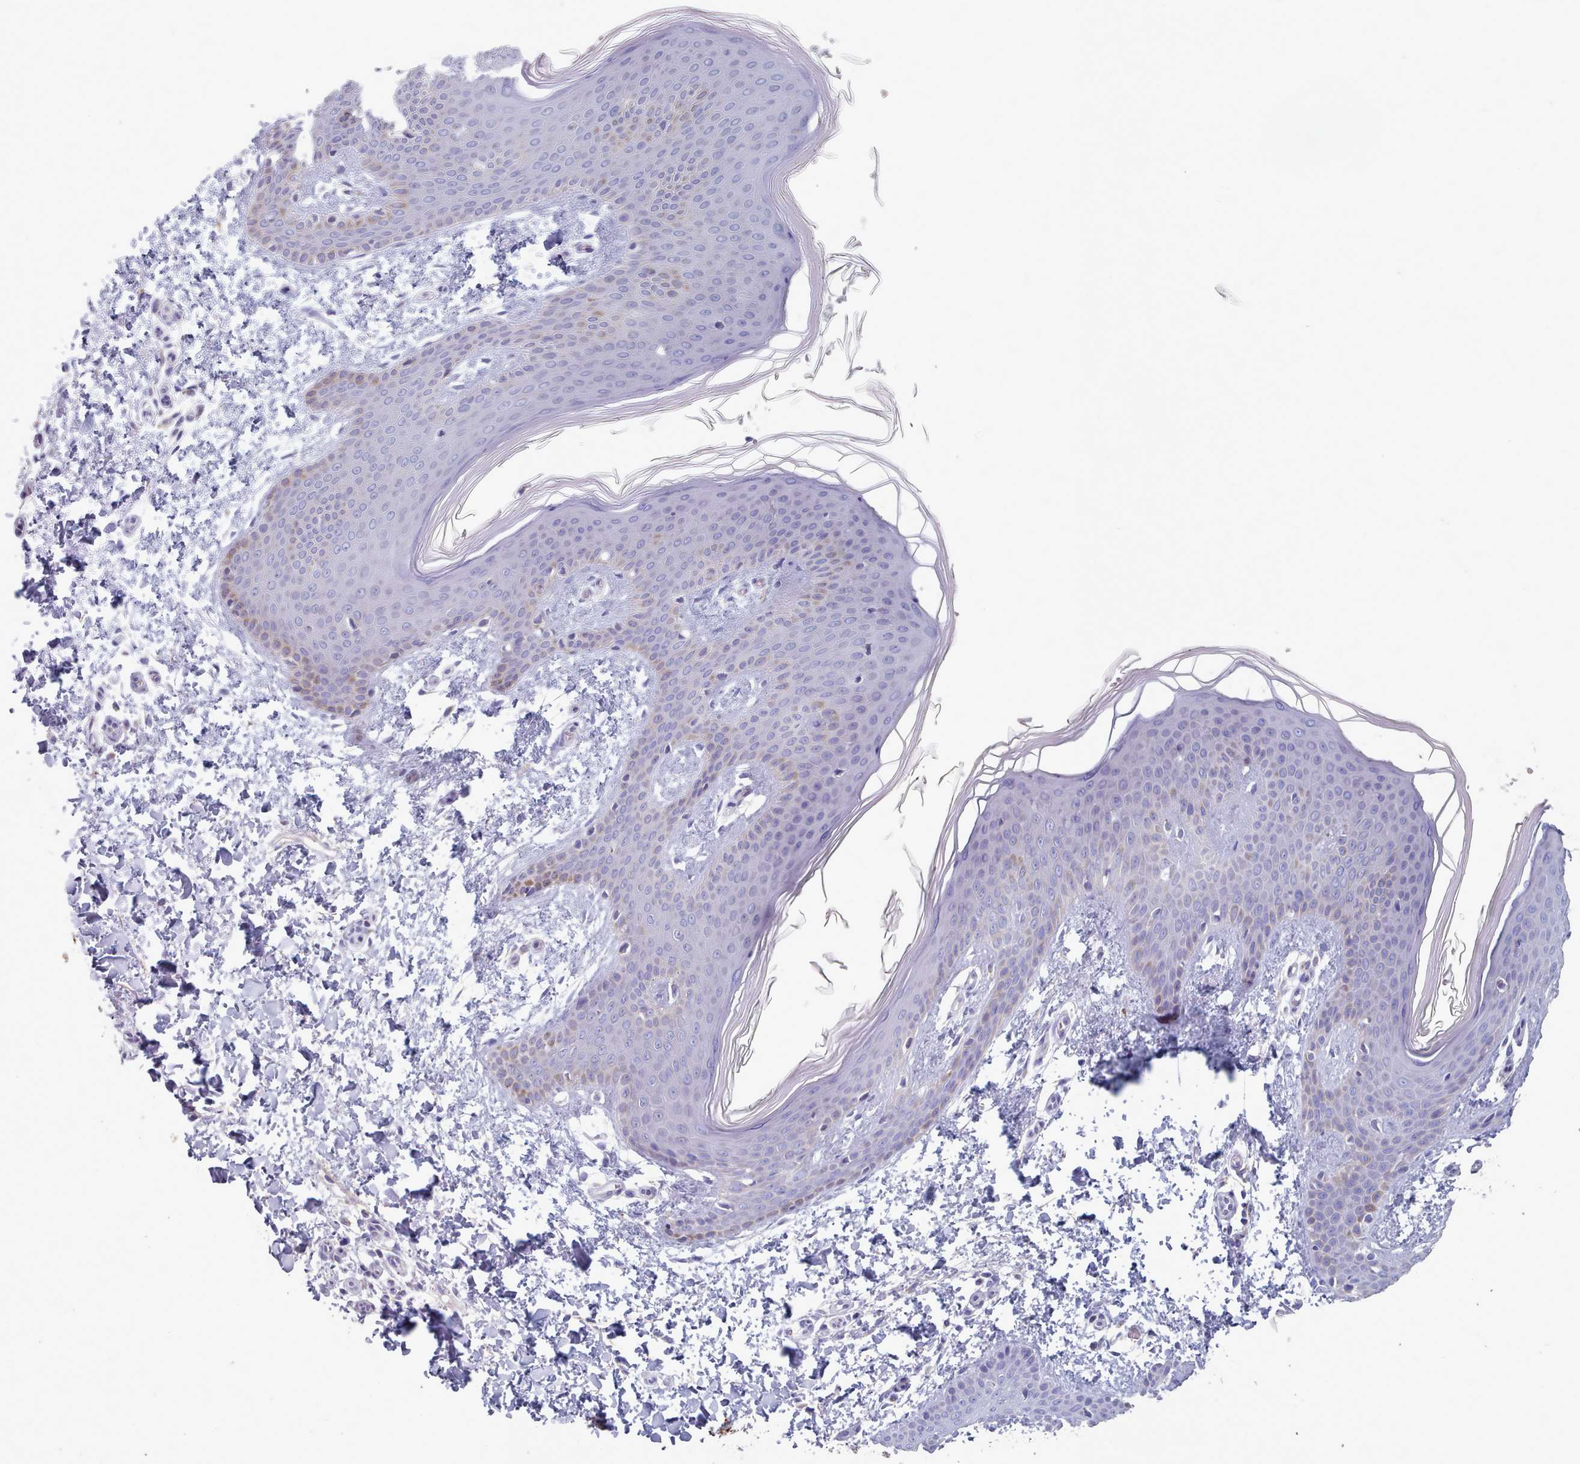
{"staining": {"intensity": "negative", "quantity": "none", "location": "none"}, "tissue": "skin", "cell_type": "Fibroblasts", "image_type": "normal", "snomed": [{"axis": "morphology", "description": "Normal tissue, NOS"}, {"axis": "topography", "description": "Skin"}], "caption": "Immunohistochemical staining of normal human skin displays no significant staining in fibroblasts.", "gene": "HAO1", "patient": {"sex": "male", "age": 36}}